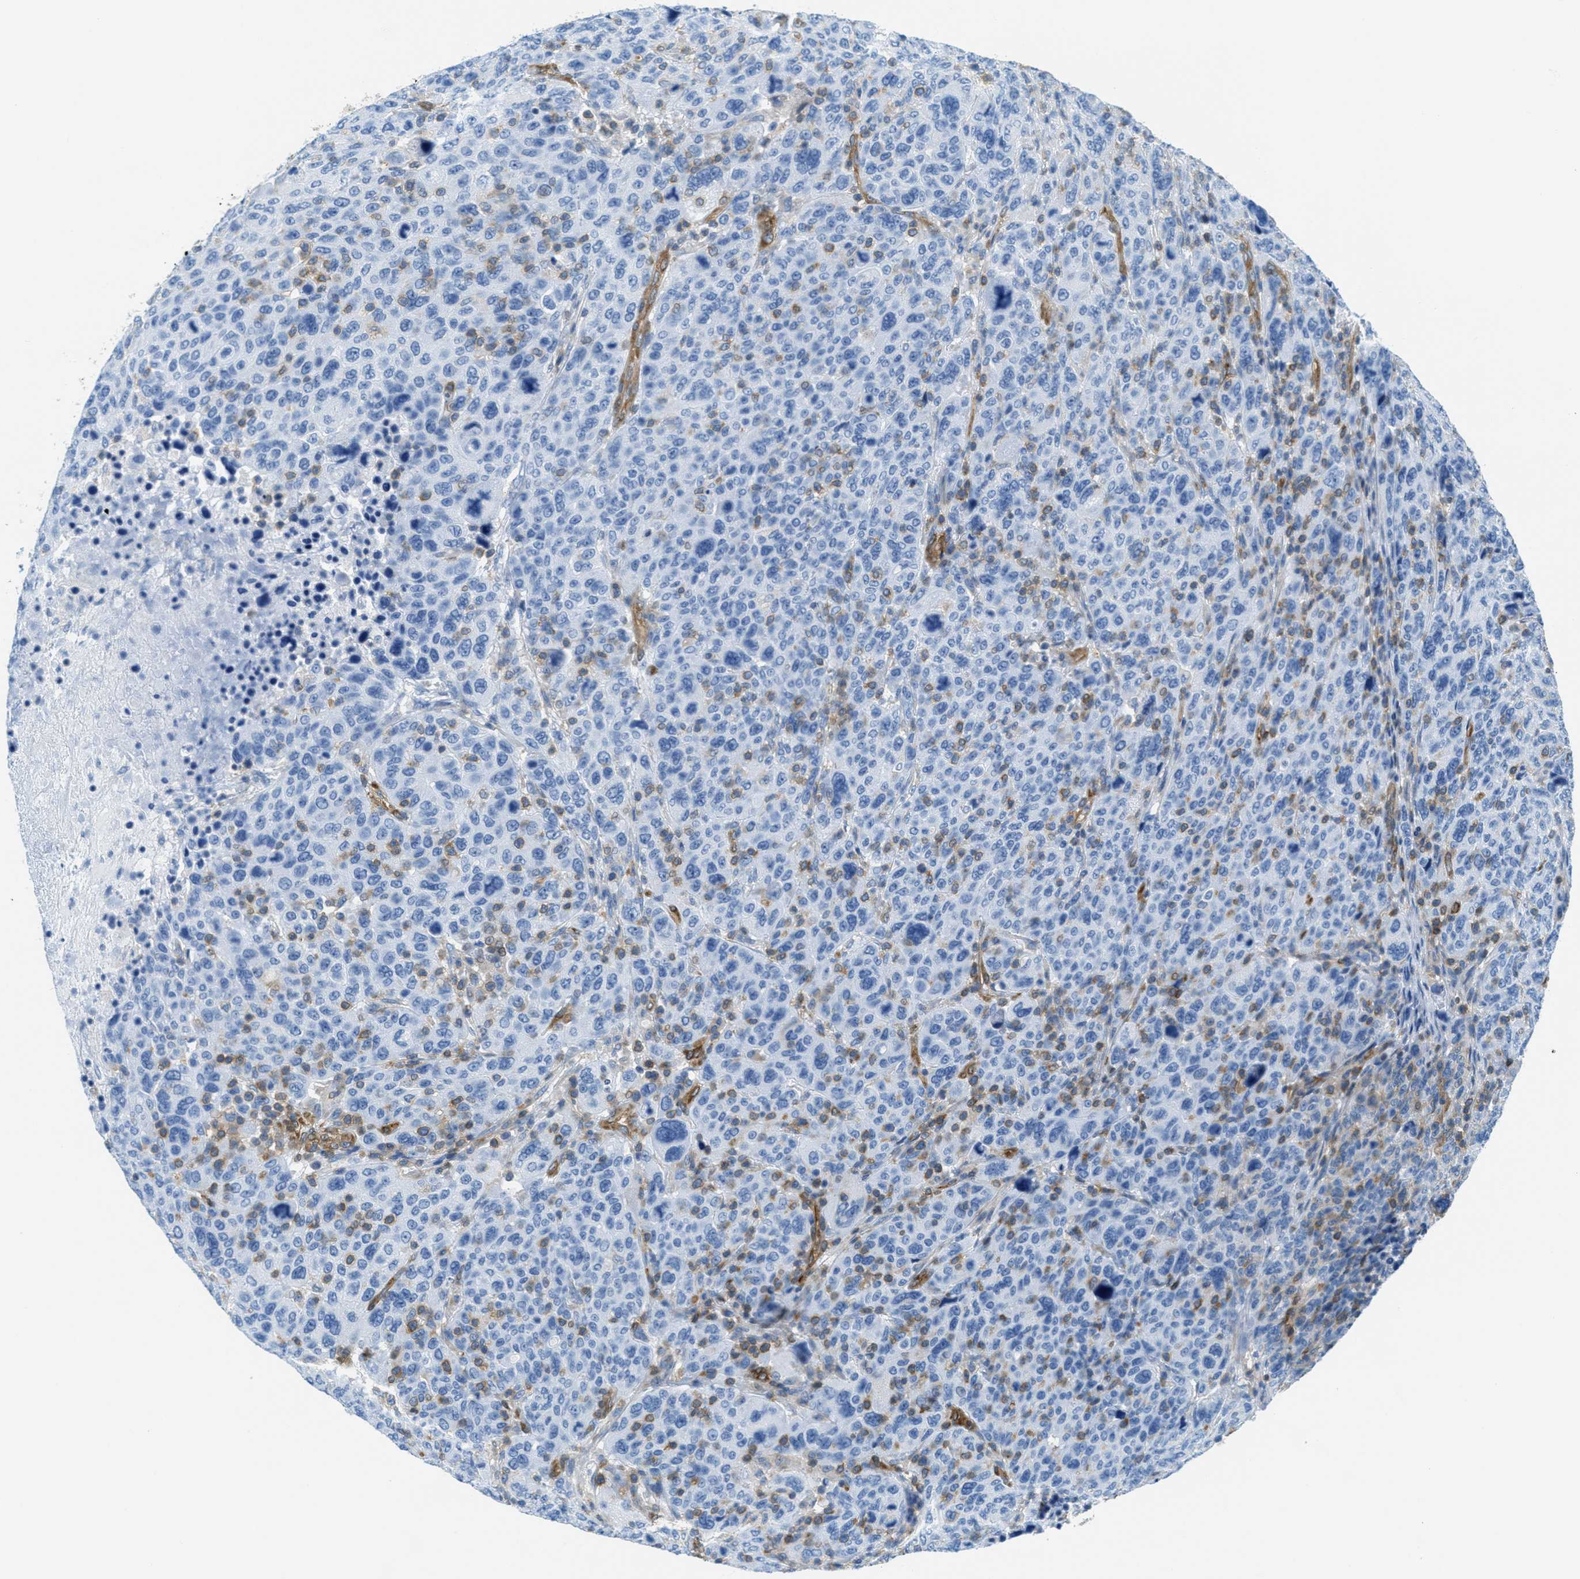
{"staining": {"intensity": "negative", "quantity": "none", "location": "none"}, "tissue": "breast cancer", "cell_type": "Tumor cells", "image_type": "cancer", "snomed": [{"axis": "morphology", "description": "Normal tissue, NOS"}, {"axis": "morphology", "description": "Duct carcinoma"}, {"axis": "topography", "description": "Breast"}], "caption": "Protein analysis of breast intraductal carcinoma shows no significant positivity in tumor cells.", "gene": "MAPRE2", "patient": {"sex": "female", "age": 50}}